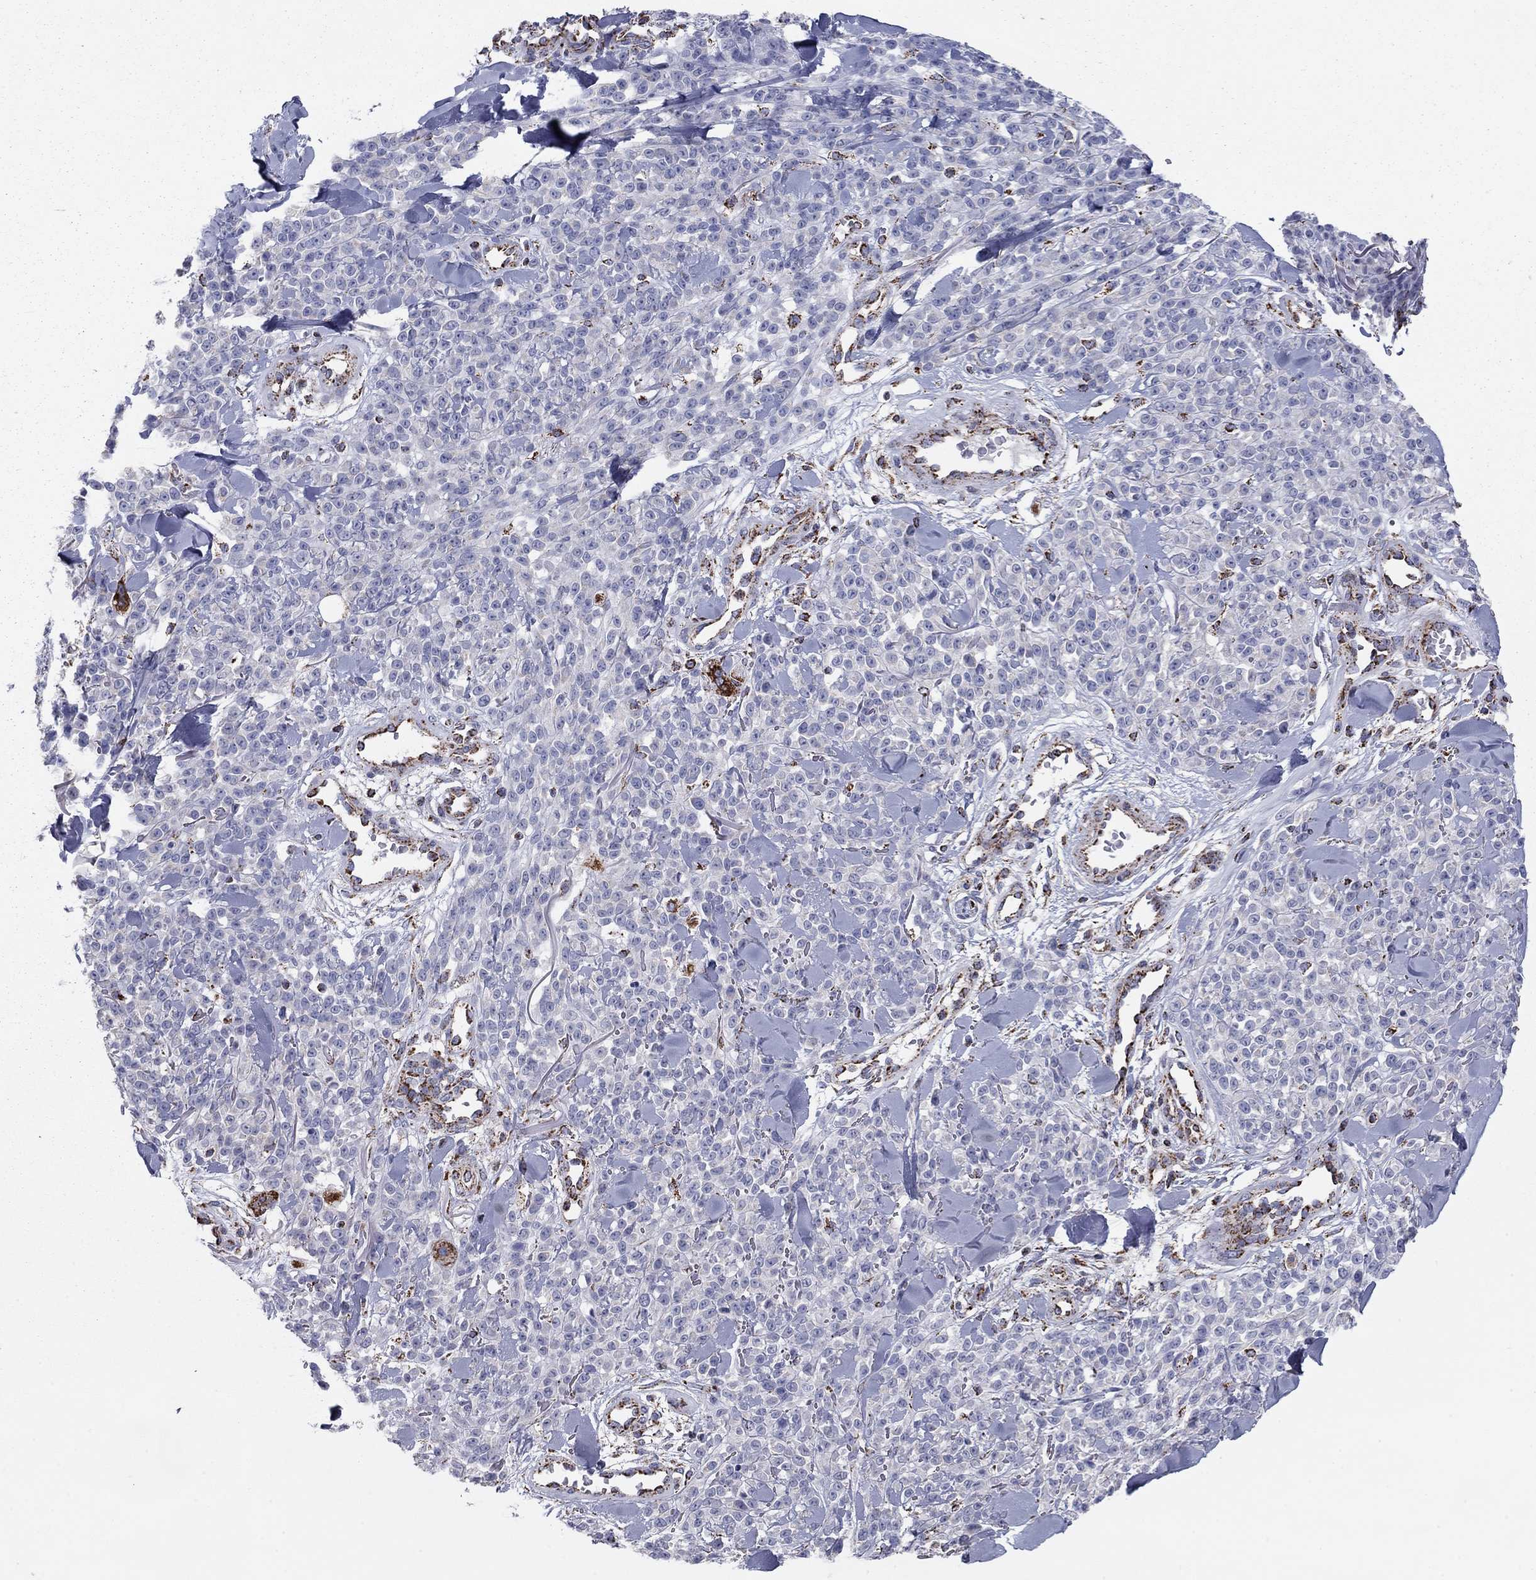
{"staining": {"intensity": "negative", "quantity": "none", "location": "none"}, "tissue": "melanoma", "cell_type": "Tumor cells", "image_type": "cancer", "snomed": [{"axis": "morphology", "description": "Malignant melanoma, NOS"}, {"axis": "topography", "description": "Skin"}, {"axis": "topography", "description": "Skin of trunk"}], "caption": "High magnification brightfield microscopy of melanoma stained with DAB (brown) and counterstained with hematoxylin (blue): tumor cells show no significant positivity.", "gene": "NDUFV1", "patient": {"sex": "male", "age": 74}}